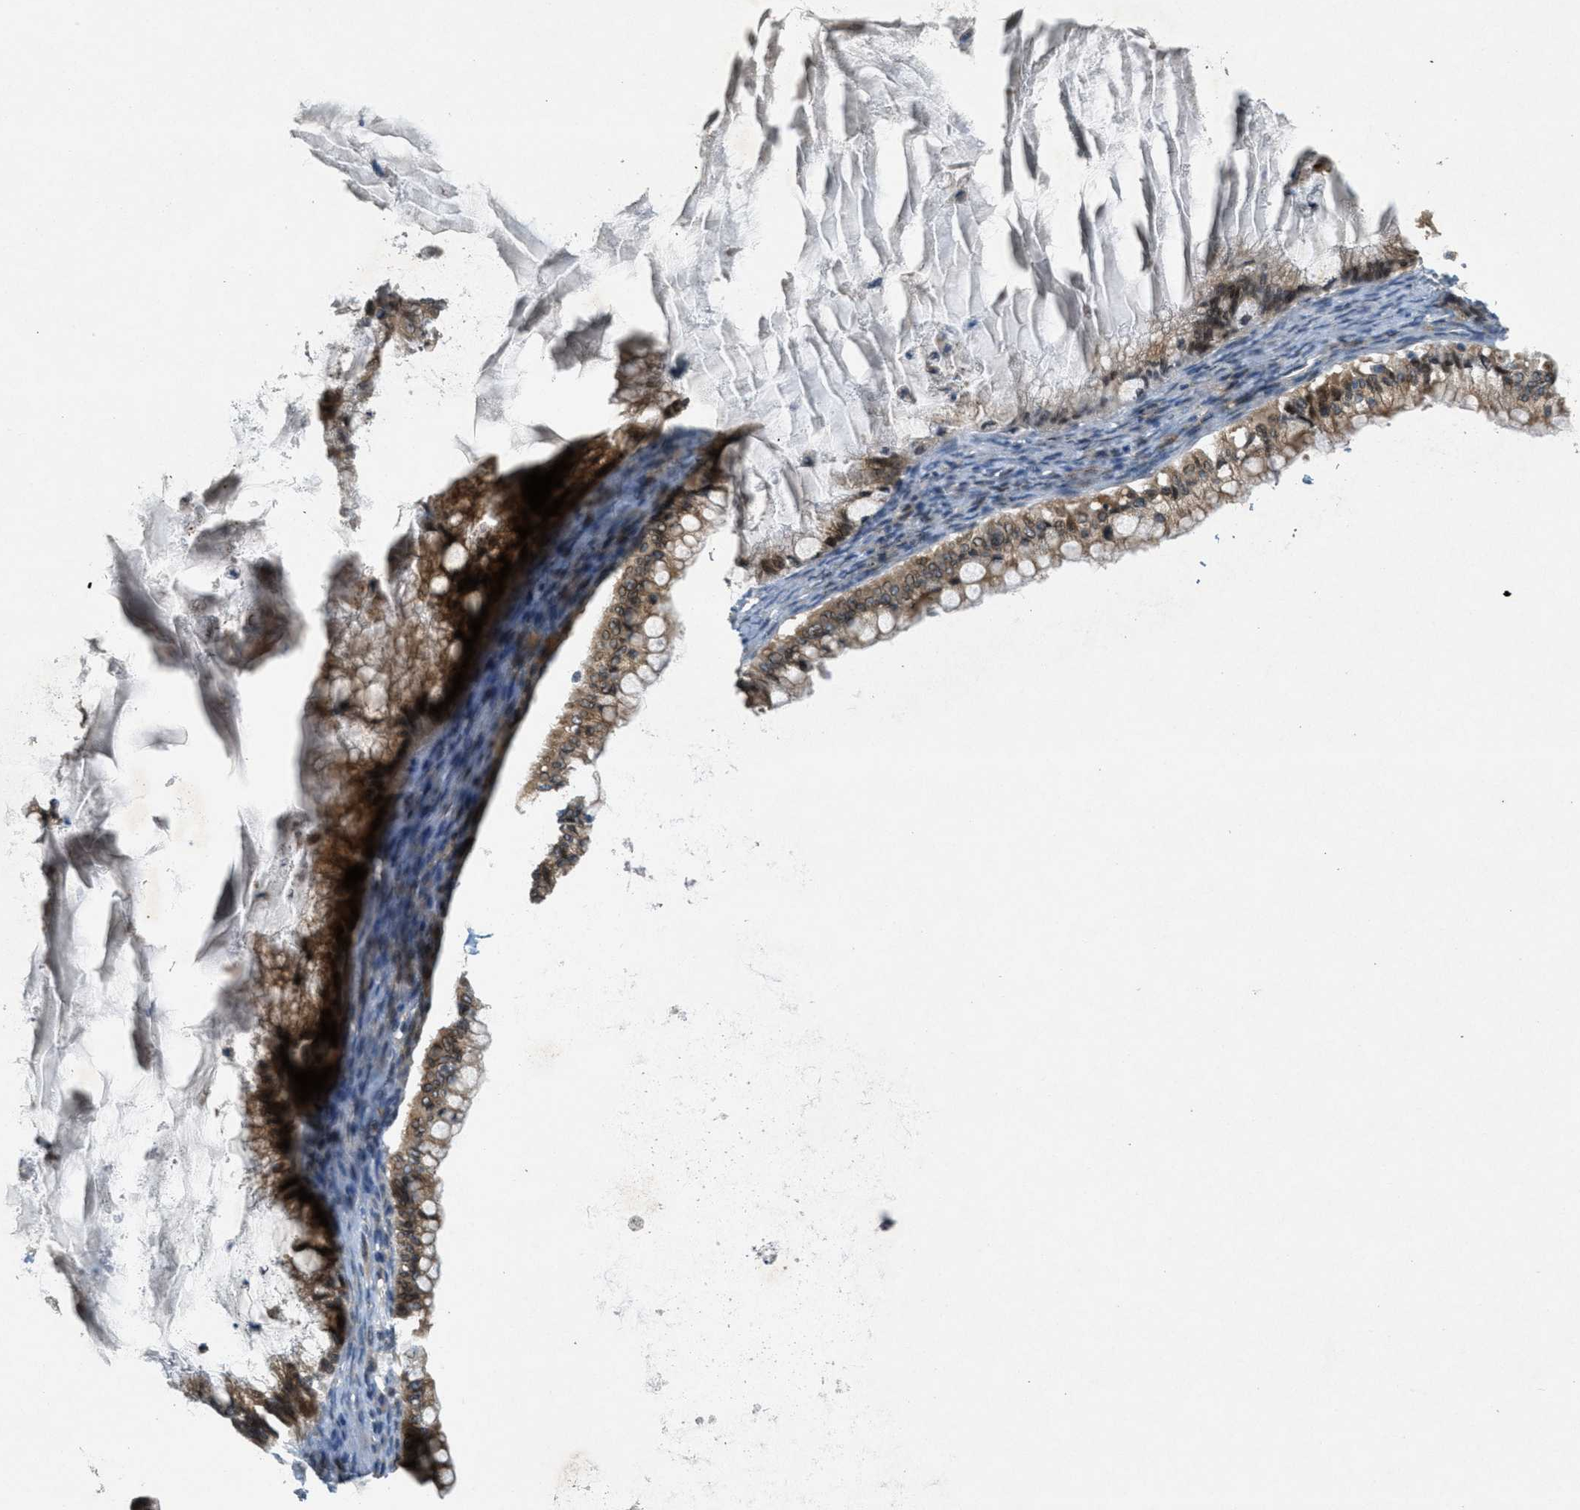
{"staining": {"intensity": "moderate", "quantity": ">75%", "location": "cytoplasmic/membranous,nuclear"}, "tissue": "ovarian cancer", "cell_type": "Tumor cells", "image_type": "cancer", "snomed": [{"axis": "morphology", "description": "Cystadenocarcinoma, mucinous, NOS"}, {"axis": "topography", "description": "Ovary"}], "caption": "Human ovarian cancer stained for a protein (brown) displays moderate cytoplasmic/membranous and nuclear positive expression in approximately >75% of tumor cells.", "gene": "SIGMAR1", "patient": {"sex": "female", "age": 57}}